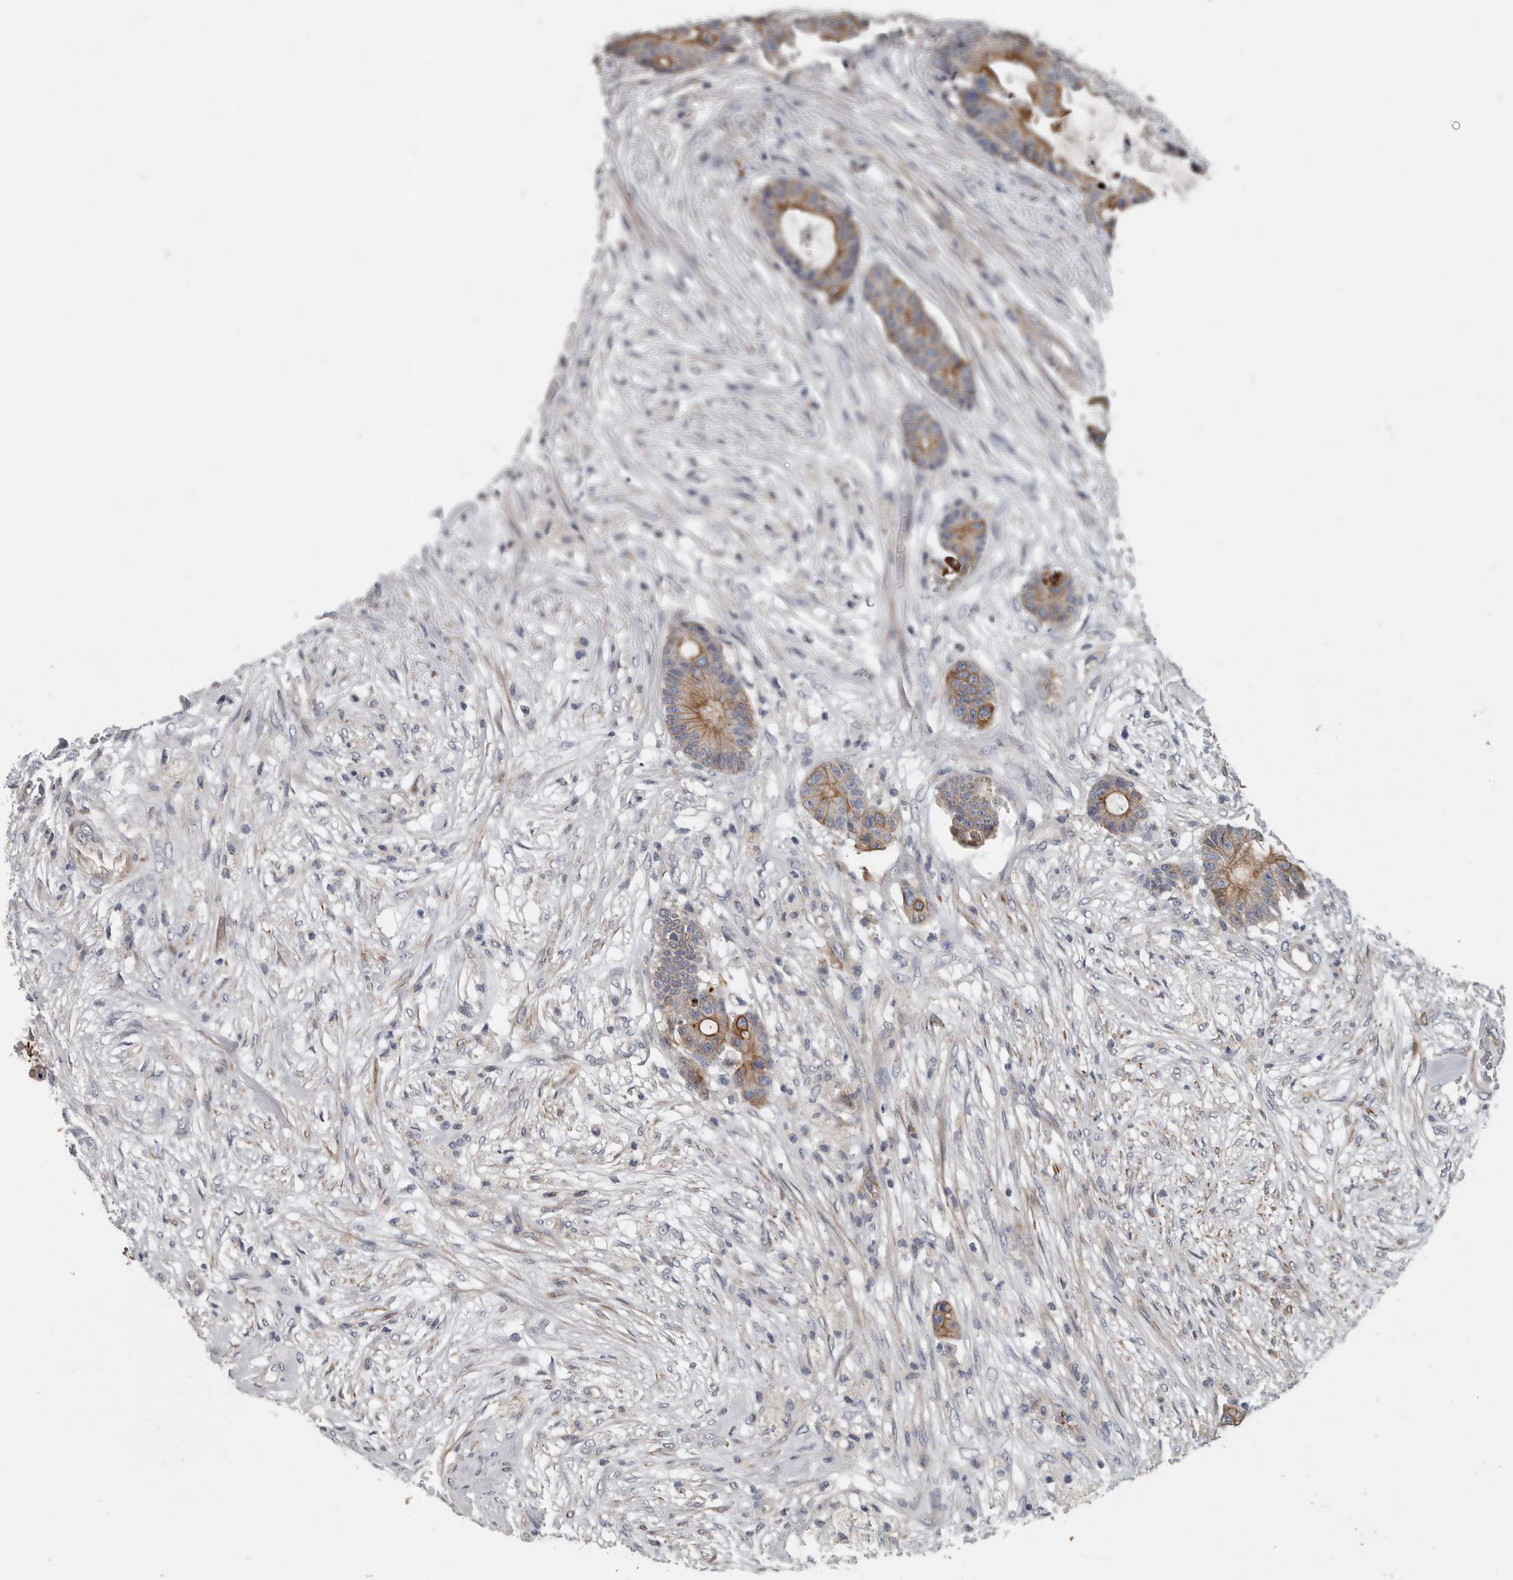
{"staining": {"intensity": "moderate", "quantity": "25%-75%", "location": "cytoplasmic/membranous"}, "tissue": "colorectal cancer", "cell_type": "Tumor cells", "image_type": "cancer", "snomed": [{"axis": "morphology", "description": "Adenocarcinoma, NOS"}, {"axis": "topography", "description": "Colon"}], "caption": "Immunohistochemical staining of colorectal cancer shows medium levels of moderate cytoplasmic/membranous expression in approximately 25%-75% of tumor cells. The staining was performed using DAB (3,3'-diaminobenzidine), with brown indicating positive protein expression. Nuclei are stained blue with hematoxylin.", "gene": "DPY19L4", "patient": {"sex": "female", "age": 84}}